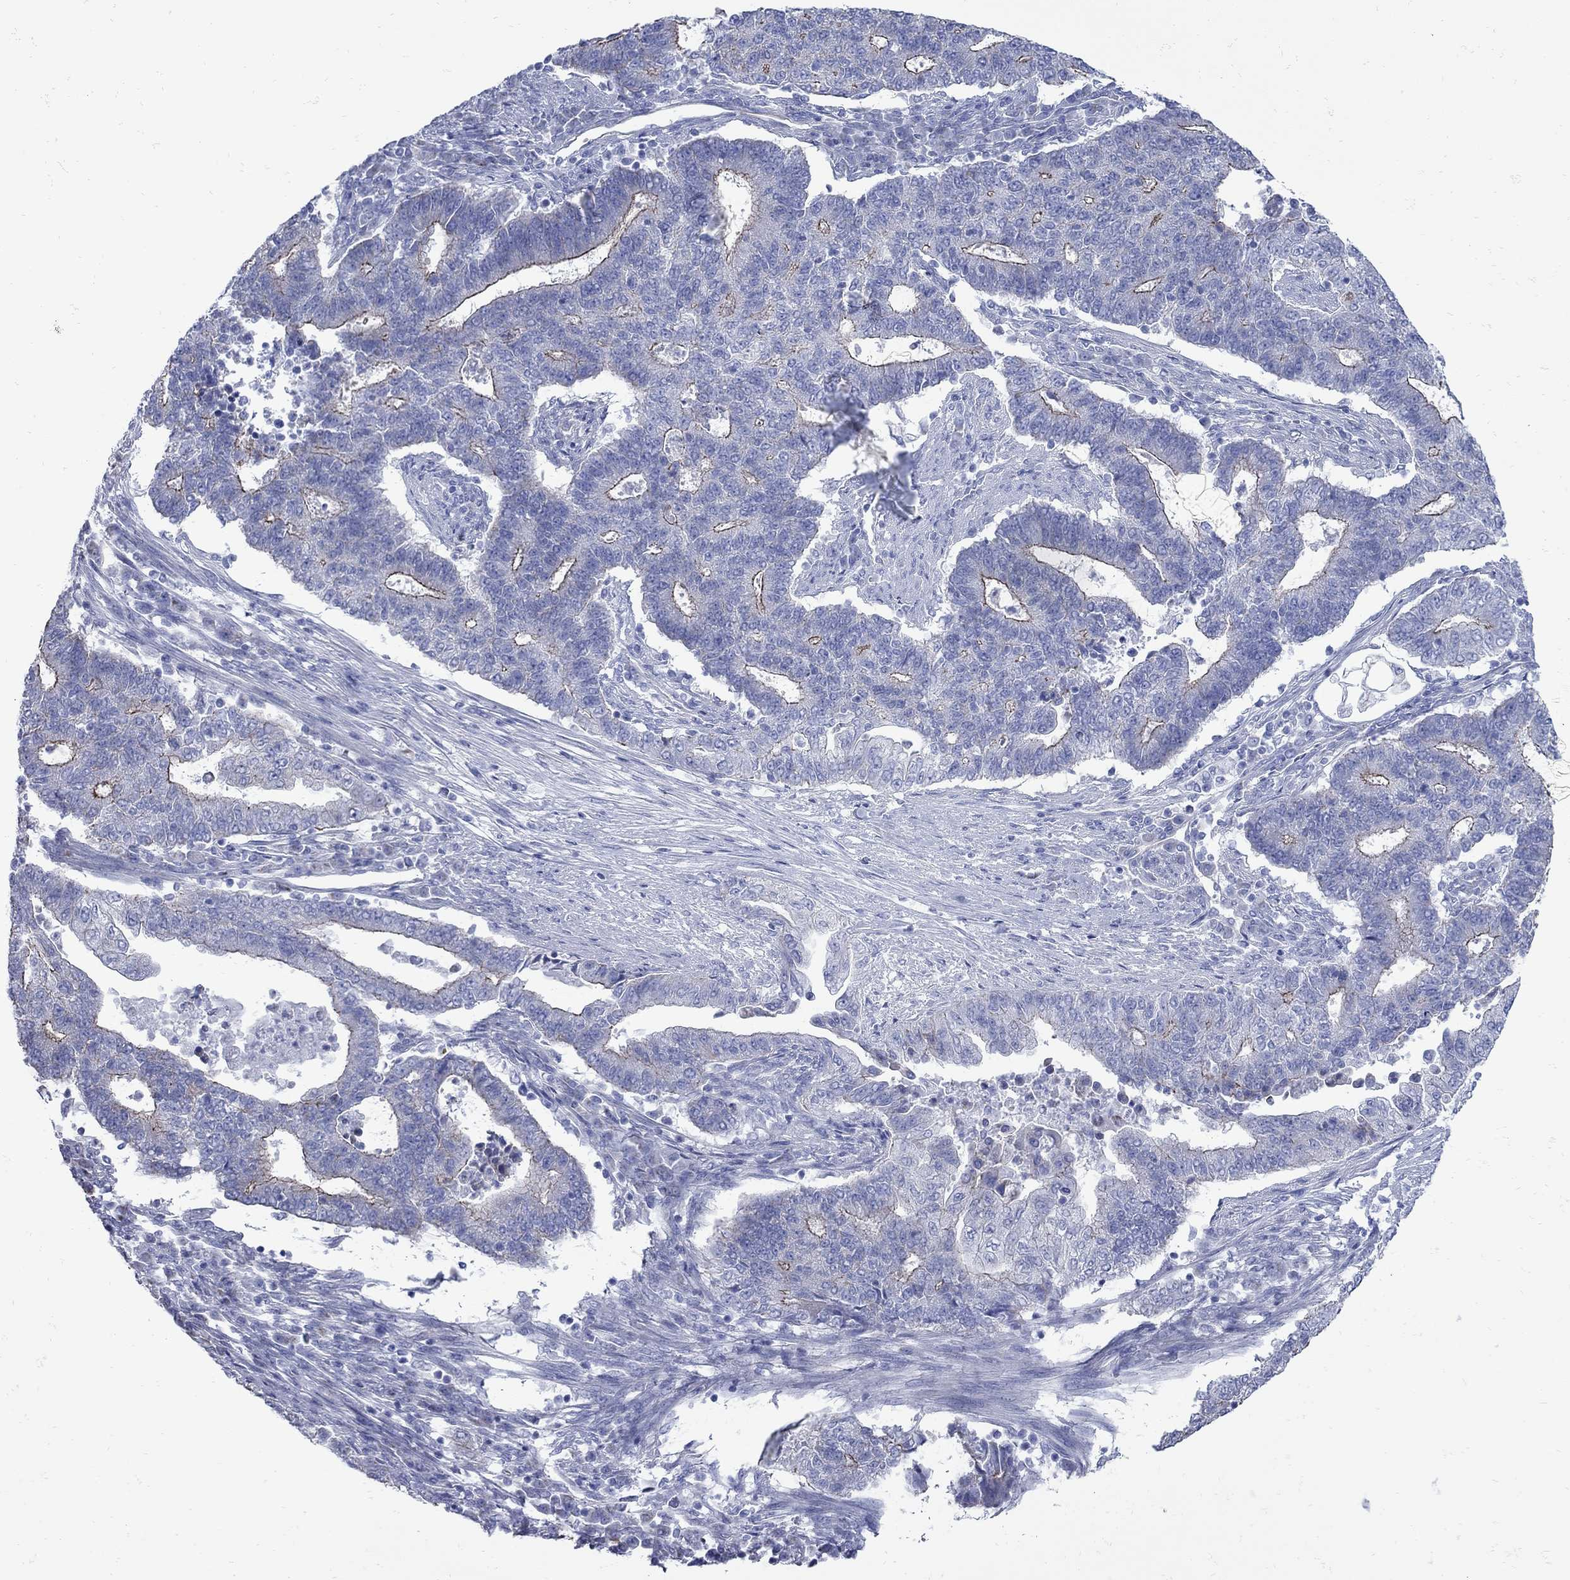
{"staining": {"intensity": "moderate", "quantity": "25%-75%", "location": "cytoplasmic/membranous"}, "tissue": "endometrial cancer", "cell_type": "Tumor cells", "image_type": "cancer", "snomed": [{"axis": "morphology", "description": "Adenocarcinoma, NOS"}, {"axis": "topography", "description": "Uterus"}, {"axis": "topography", "description": "Endometrium"}], "caption": "A brown stain highlights moderate cytoplasmic/membranous expression of a protein in human adenocarcinoma (endometrial) tumor cells.", "gene": "PDZD3", "patient": {"sex": "female", "age": 54}}